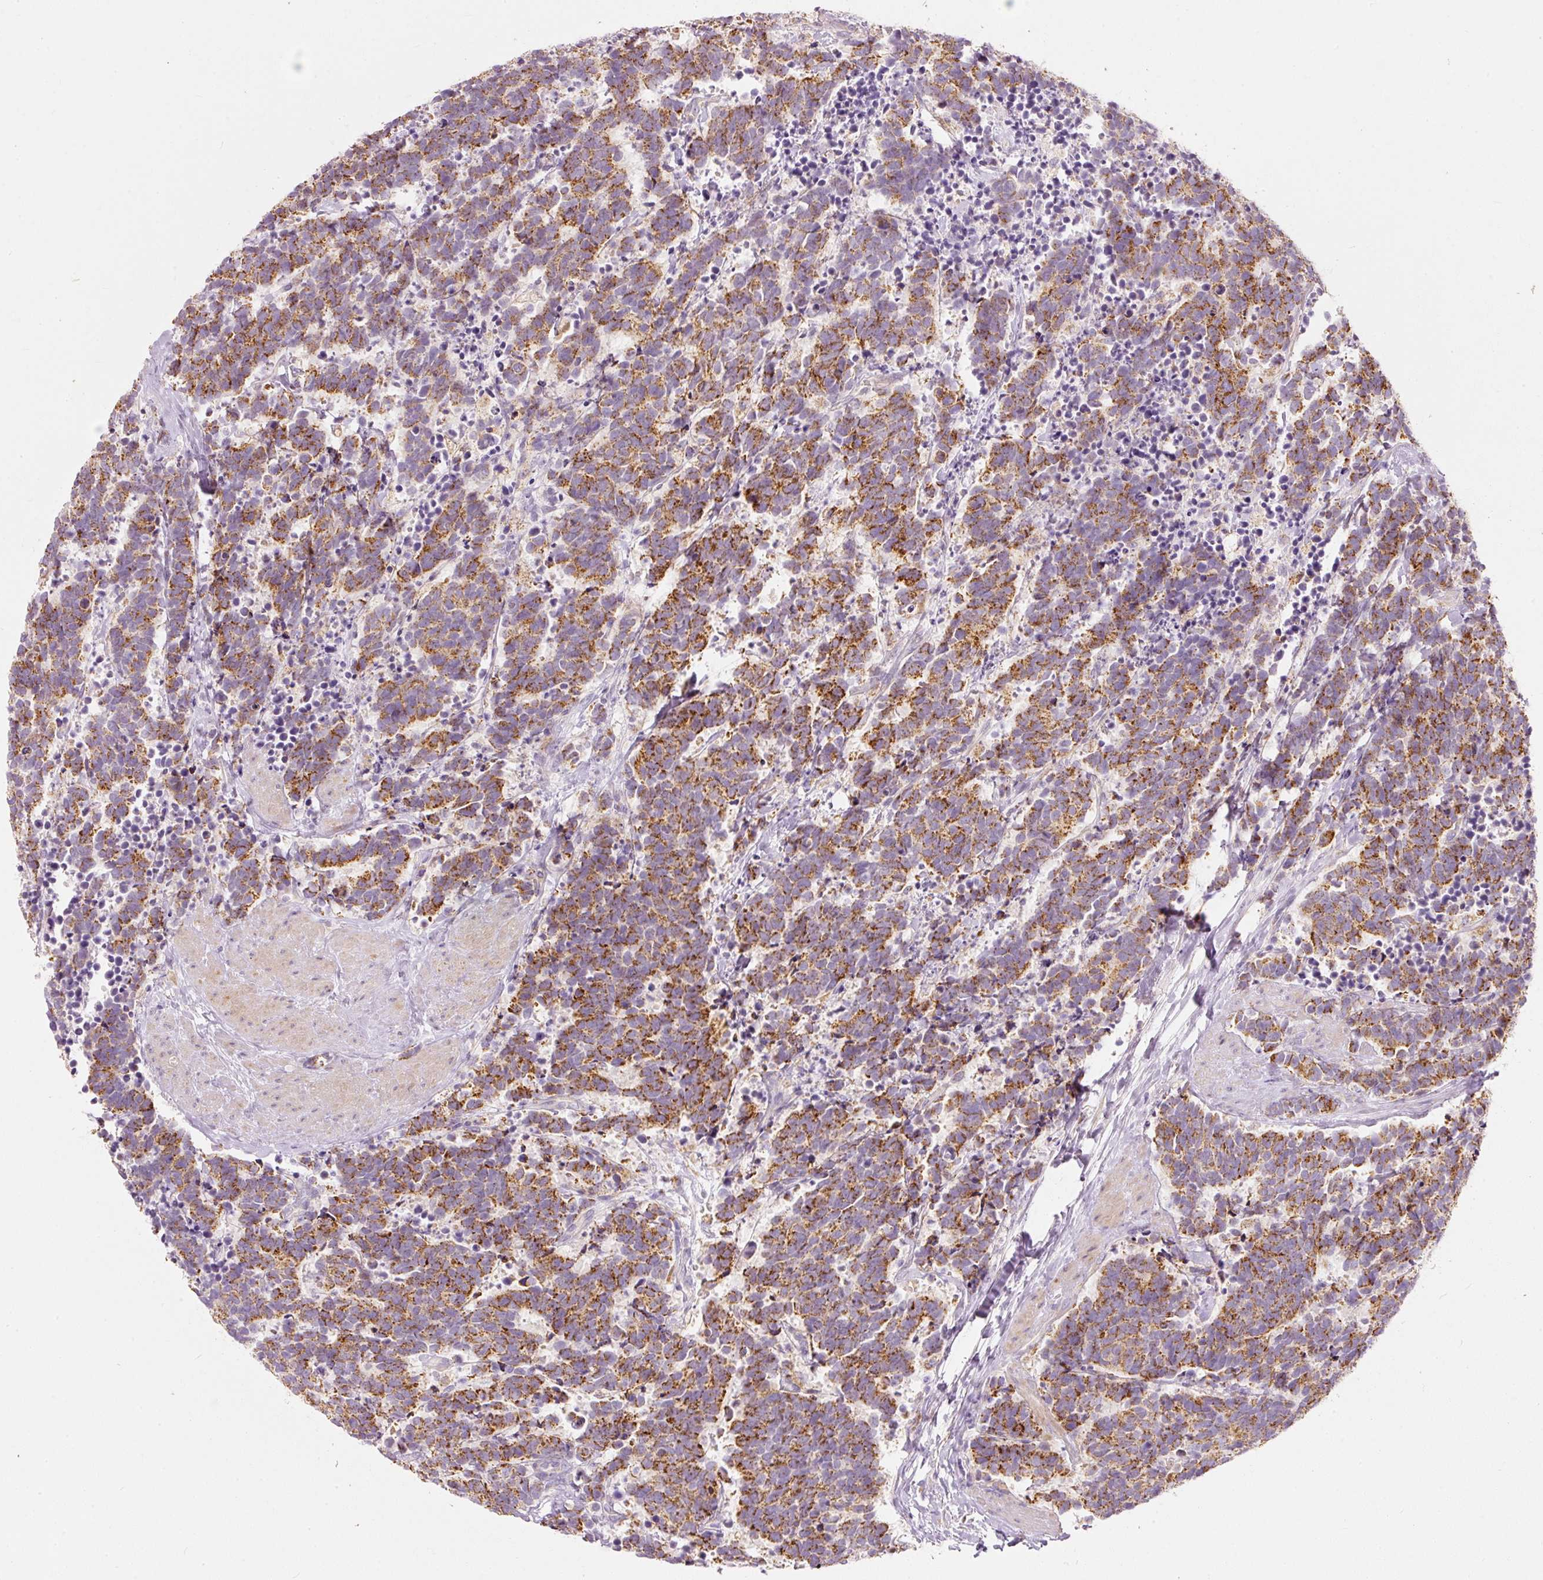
{"staining": {"intensity": "strong", "quantity": ">75%", "location": "cytoplasmic/membranous"}, "tissue": "carcinoid", "cell_type": "Tumor cells", "image_type": "cancer", "snomed": [{"axis": "morphology", "description": "Carcinoma, NOS"}, {"axis": "morphology", "description": "Carcinoid, malignant, NOS"}, {"axis": "topography", "description": "Prostate"}], "caption": "IHC of human carcinoid (malignant) exhibits high levels of strong cytoplasmic/membranous expression in about >75% of tumor cells.", "gene": "MTHFD2", "patient": {"sex": "male", "age": 57}}